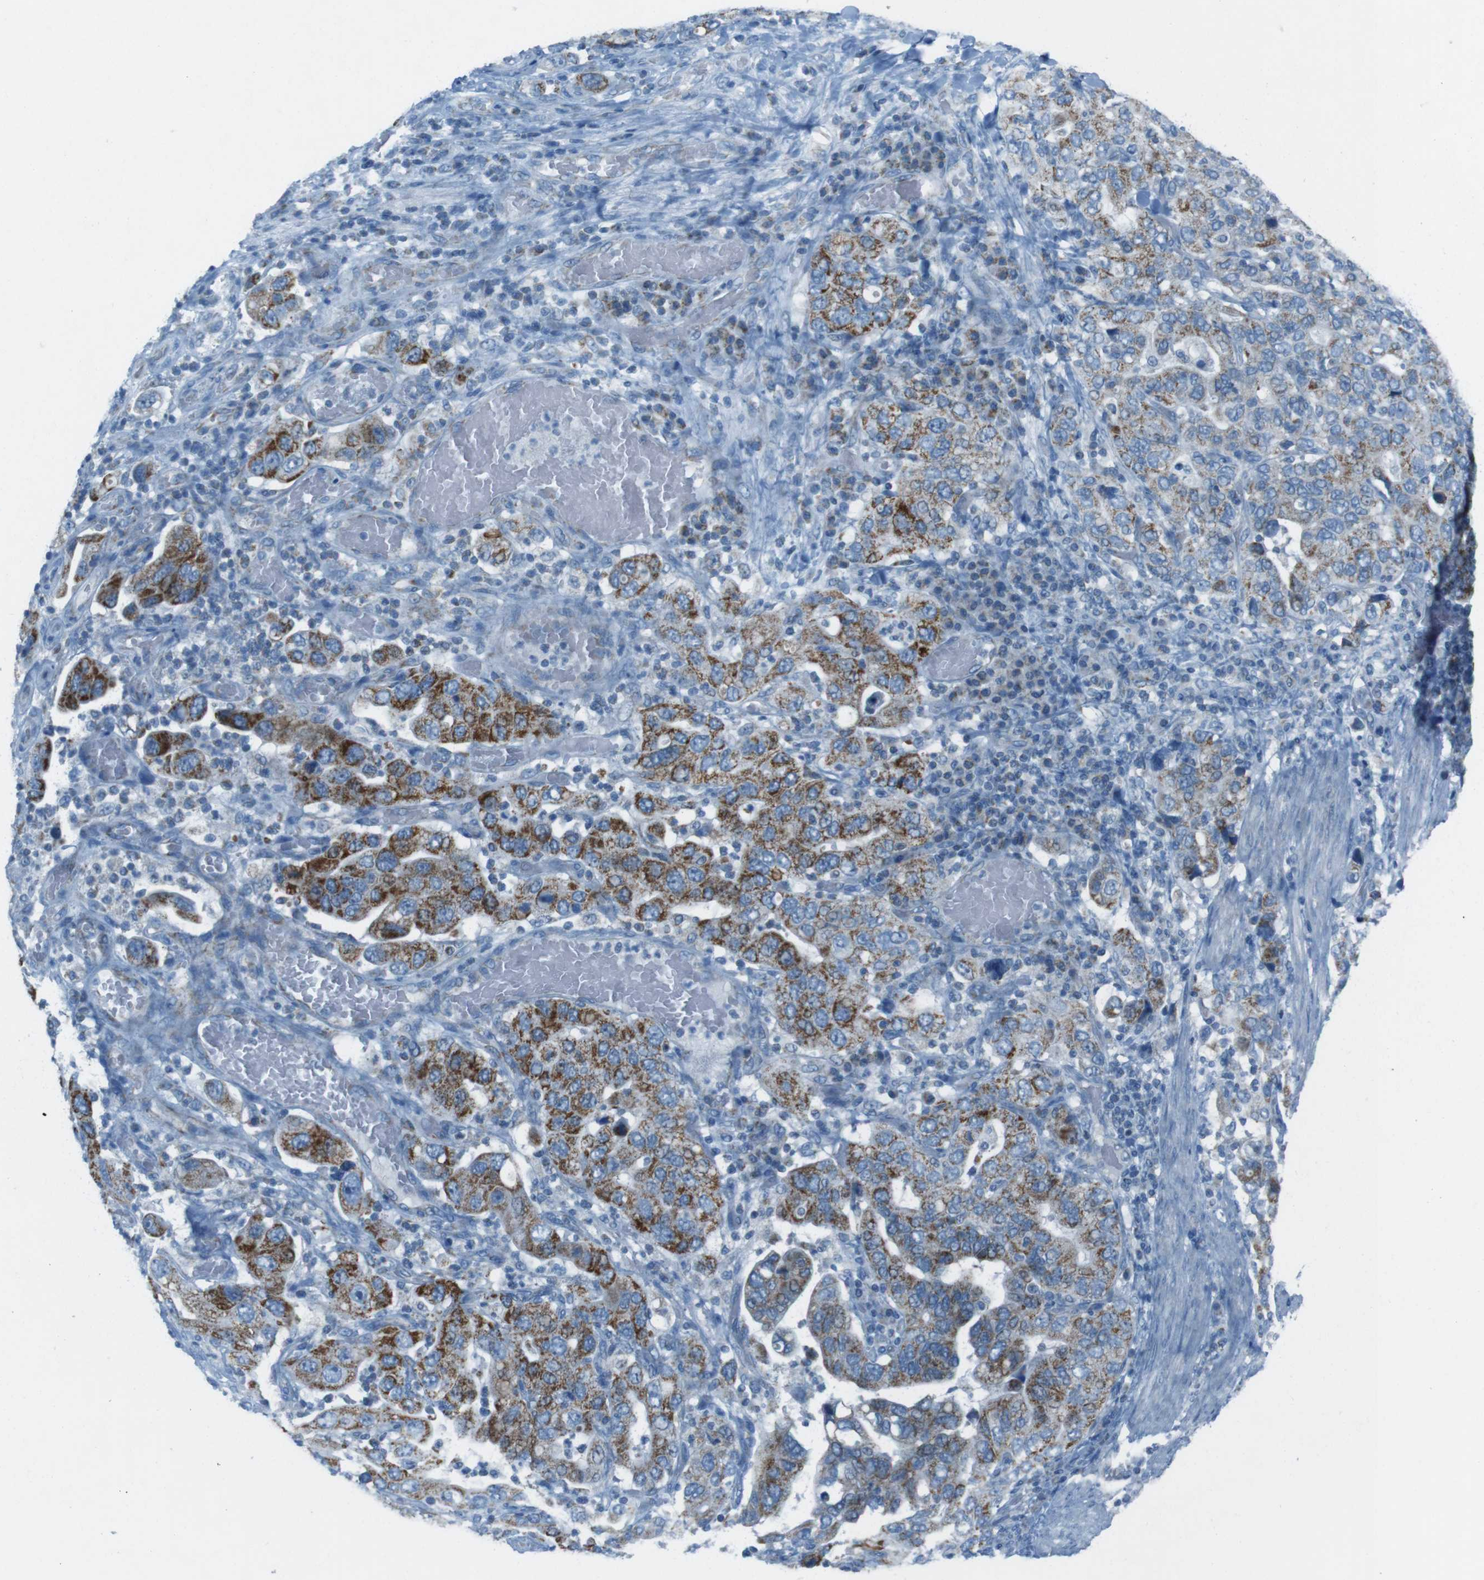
{"staining": {"intensity": "moderate", "quantity": "25%-75%", "location": "cytoplasmic/membranous"}, "tissue": "stomach cancer", "cell_type": "Tumor cells", "image_type": "cancer", "snomed": [{"axis": "morphology", "description": "Adenocarcinoma, NOS"}, {"axis": "topography", "description": "Stomach, upper"}], "caption": "Tumor cells exhibit moderate cytoplasmic/membranous expression in about 25%-75% of cells in stomach adenocarcinoma.", "gene": "DNAJA3", "patient": {"sex": "male", "age": 62}}